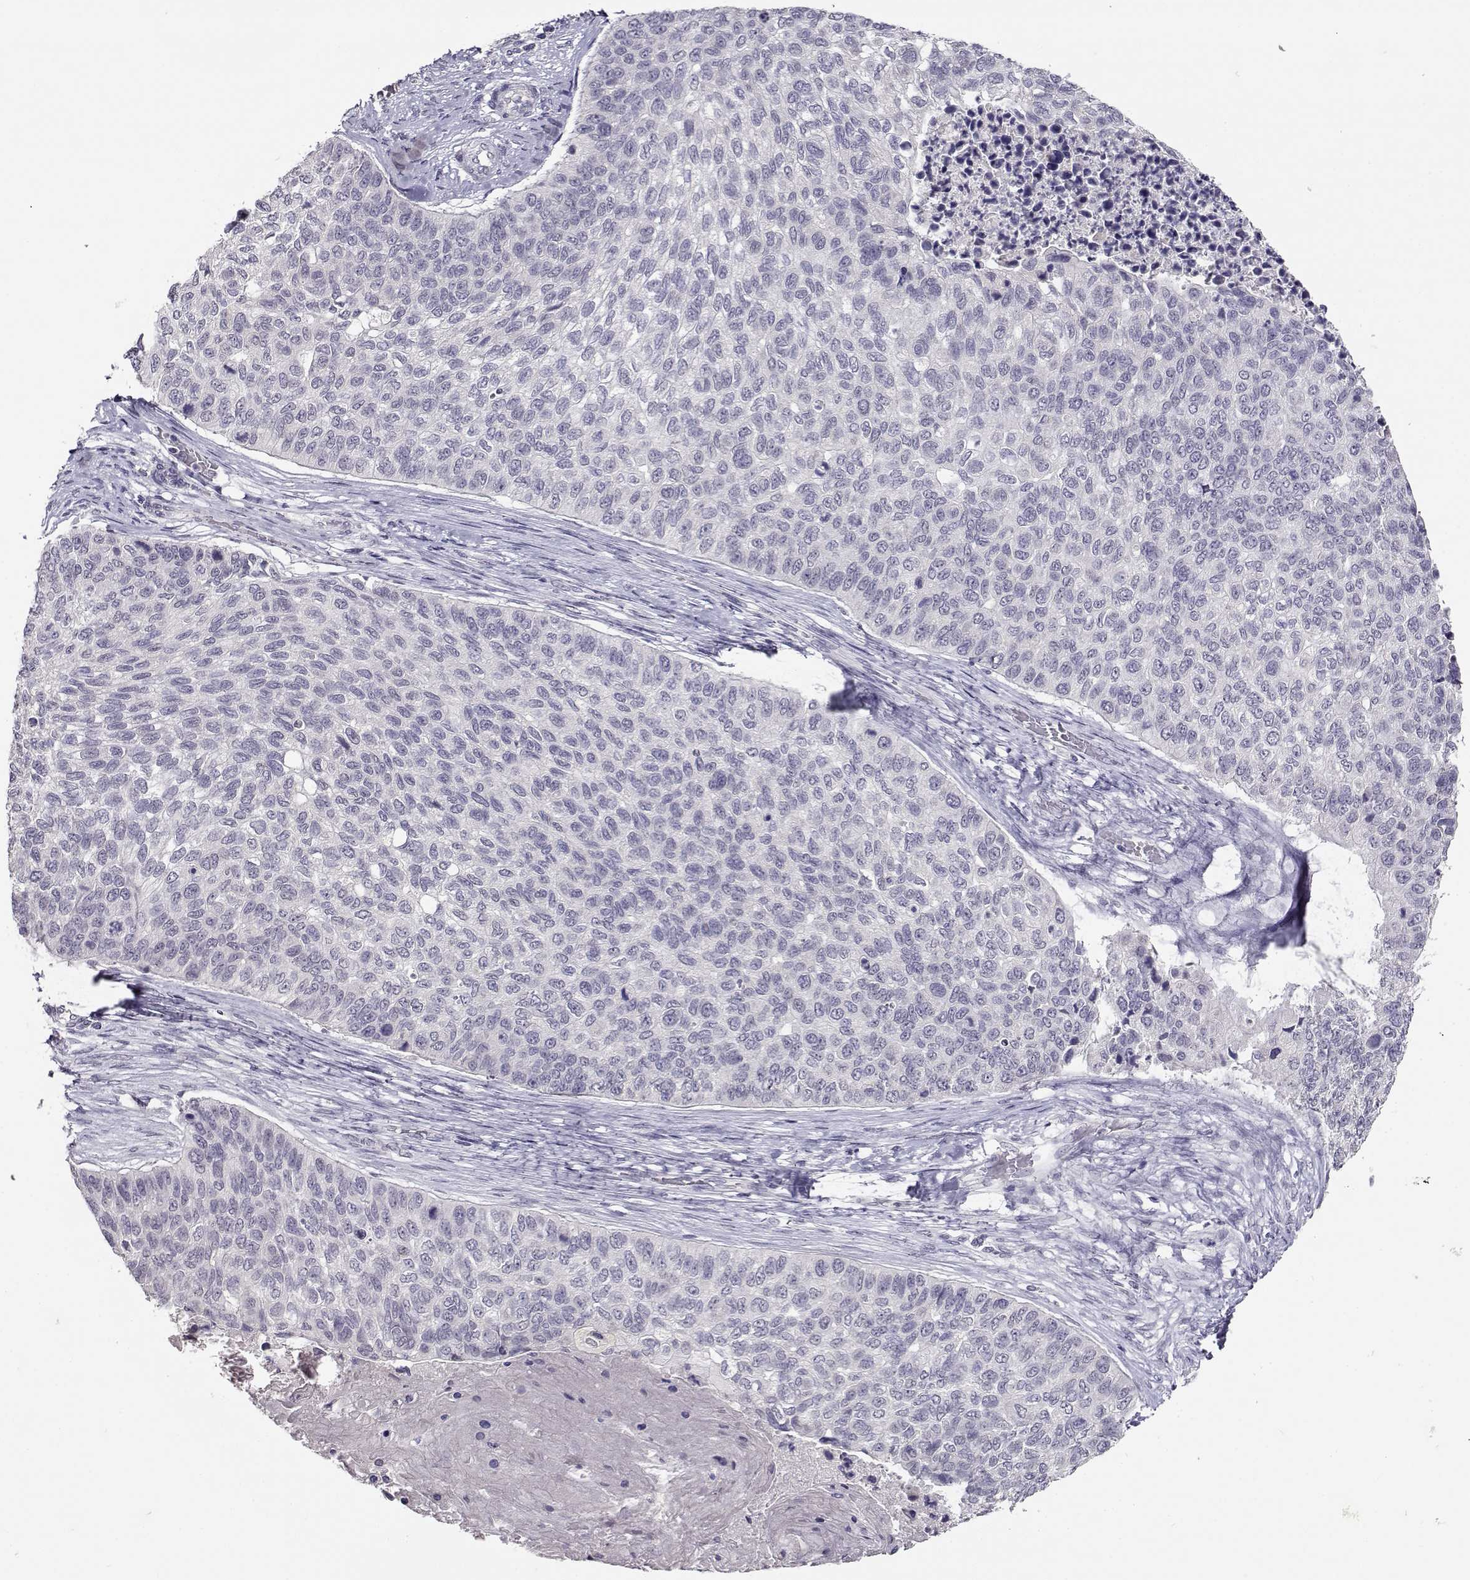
{"staining": {"intensity": "negative", "quantity": "none", "location": "none"}, "tissue": "lung cancer", "cell_type": "Tumor cells", "image_type": "cancer", "snomed": [{"axis": "morphology", "description": "Squamous cell carcinoma, NOS"}, {"axis": "topography", "description": "Lung"}], "caption": "The micrograph exhibits no staining of tumor cells in squamous cell carcinoma (lung).", "gene": "RHOXF2", "patient": {"sex": "male", "age": 69}}